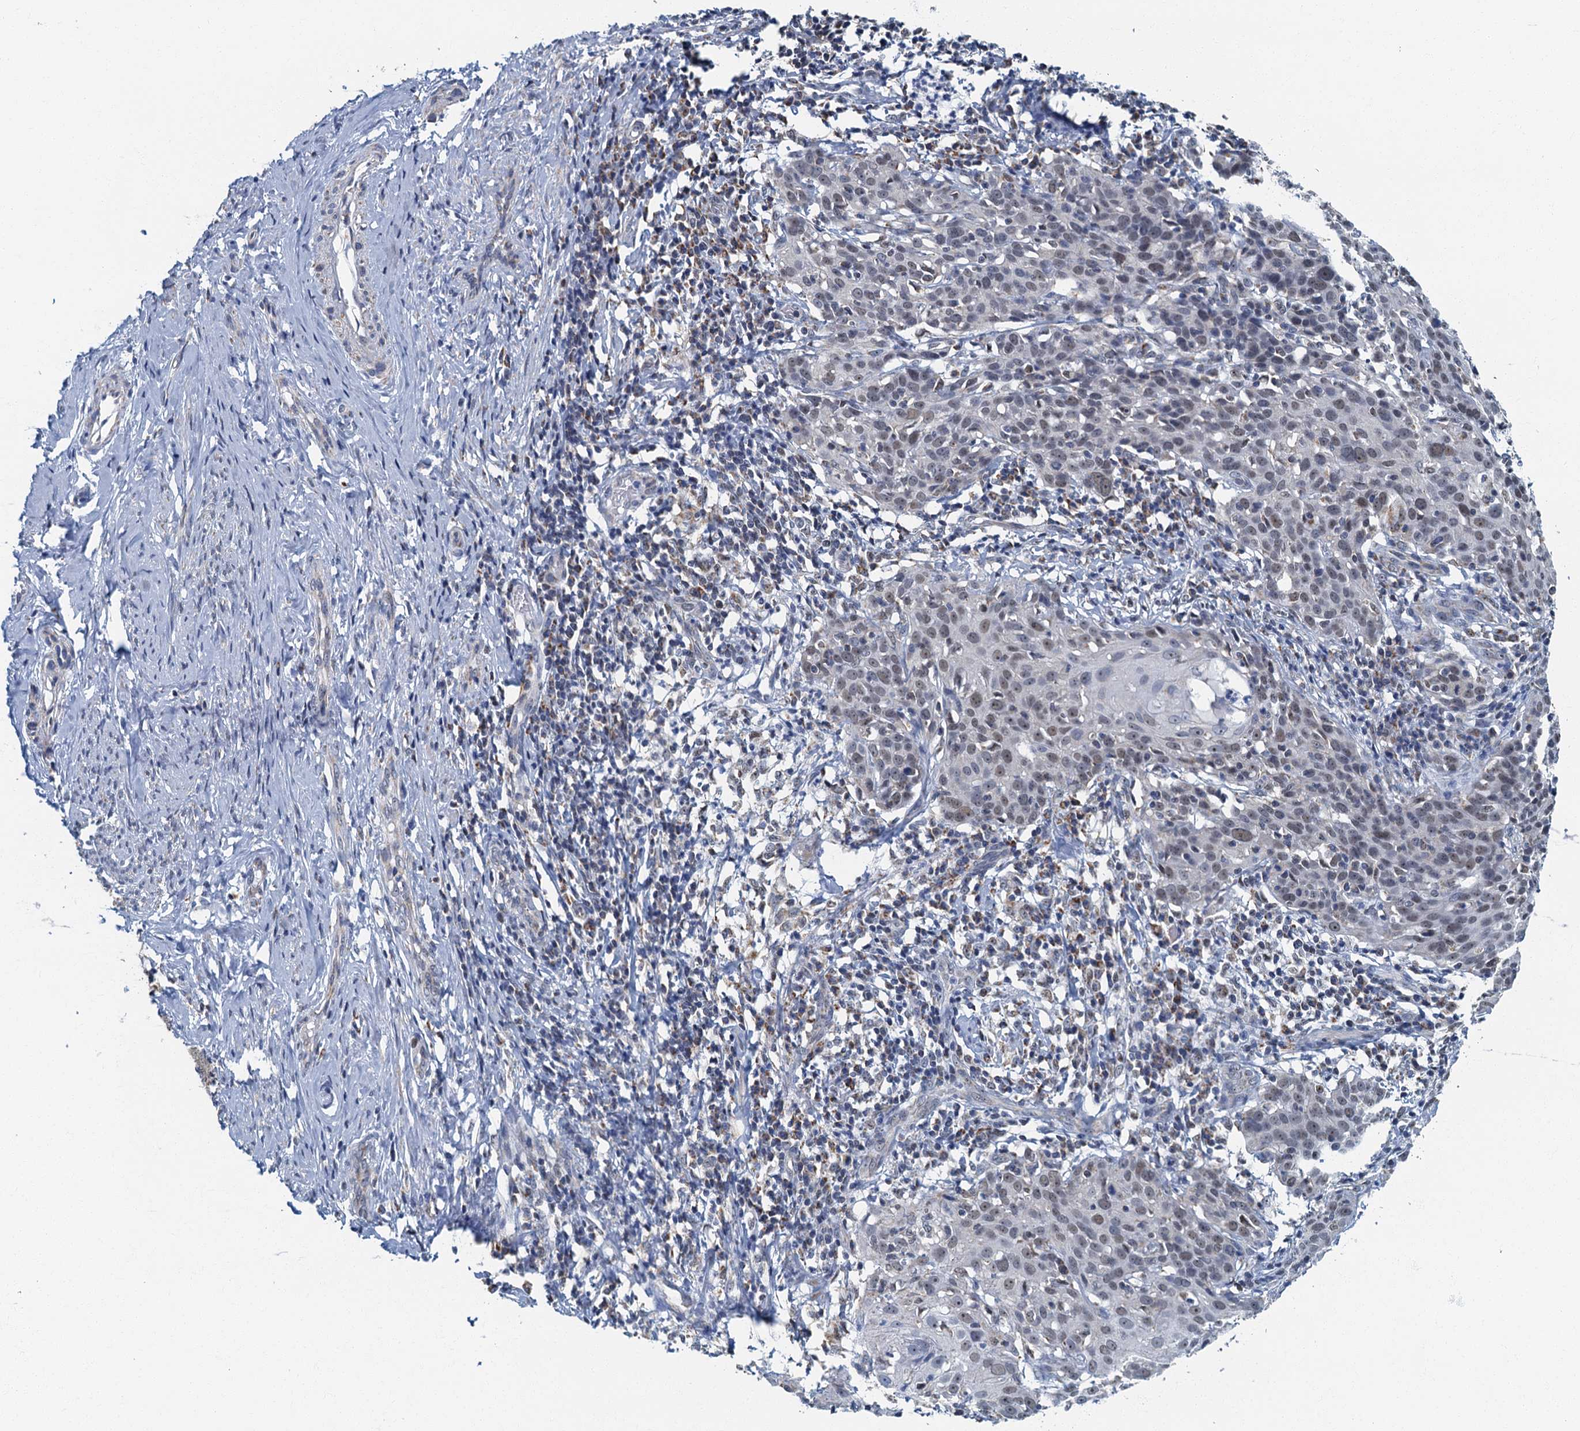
{"staining": {"intensity": "weak", "quantity": "25%-75%", "location": "nuclear"}, "tissue": "cervical cancer", "cell_type": "Tumor cells", "image_type": "cancer", "snomed": [{"axis": "morphology", "description": "Squamous cell carcinoma, NOS"}, {"axis": "topography", "description": "Cervix"}], "caption": "Immunohistochemical staining of human cervical cancer (squamous cell carcinoma) shows low levels of weak nuclear protein staining in about 25%-75% of tumor cells.", "gene": "RAD9B", "patient": {"sex": "female", "age": 50}}